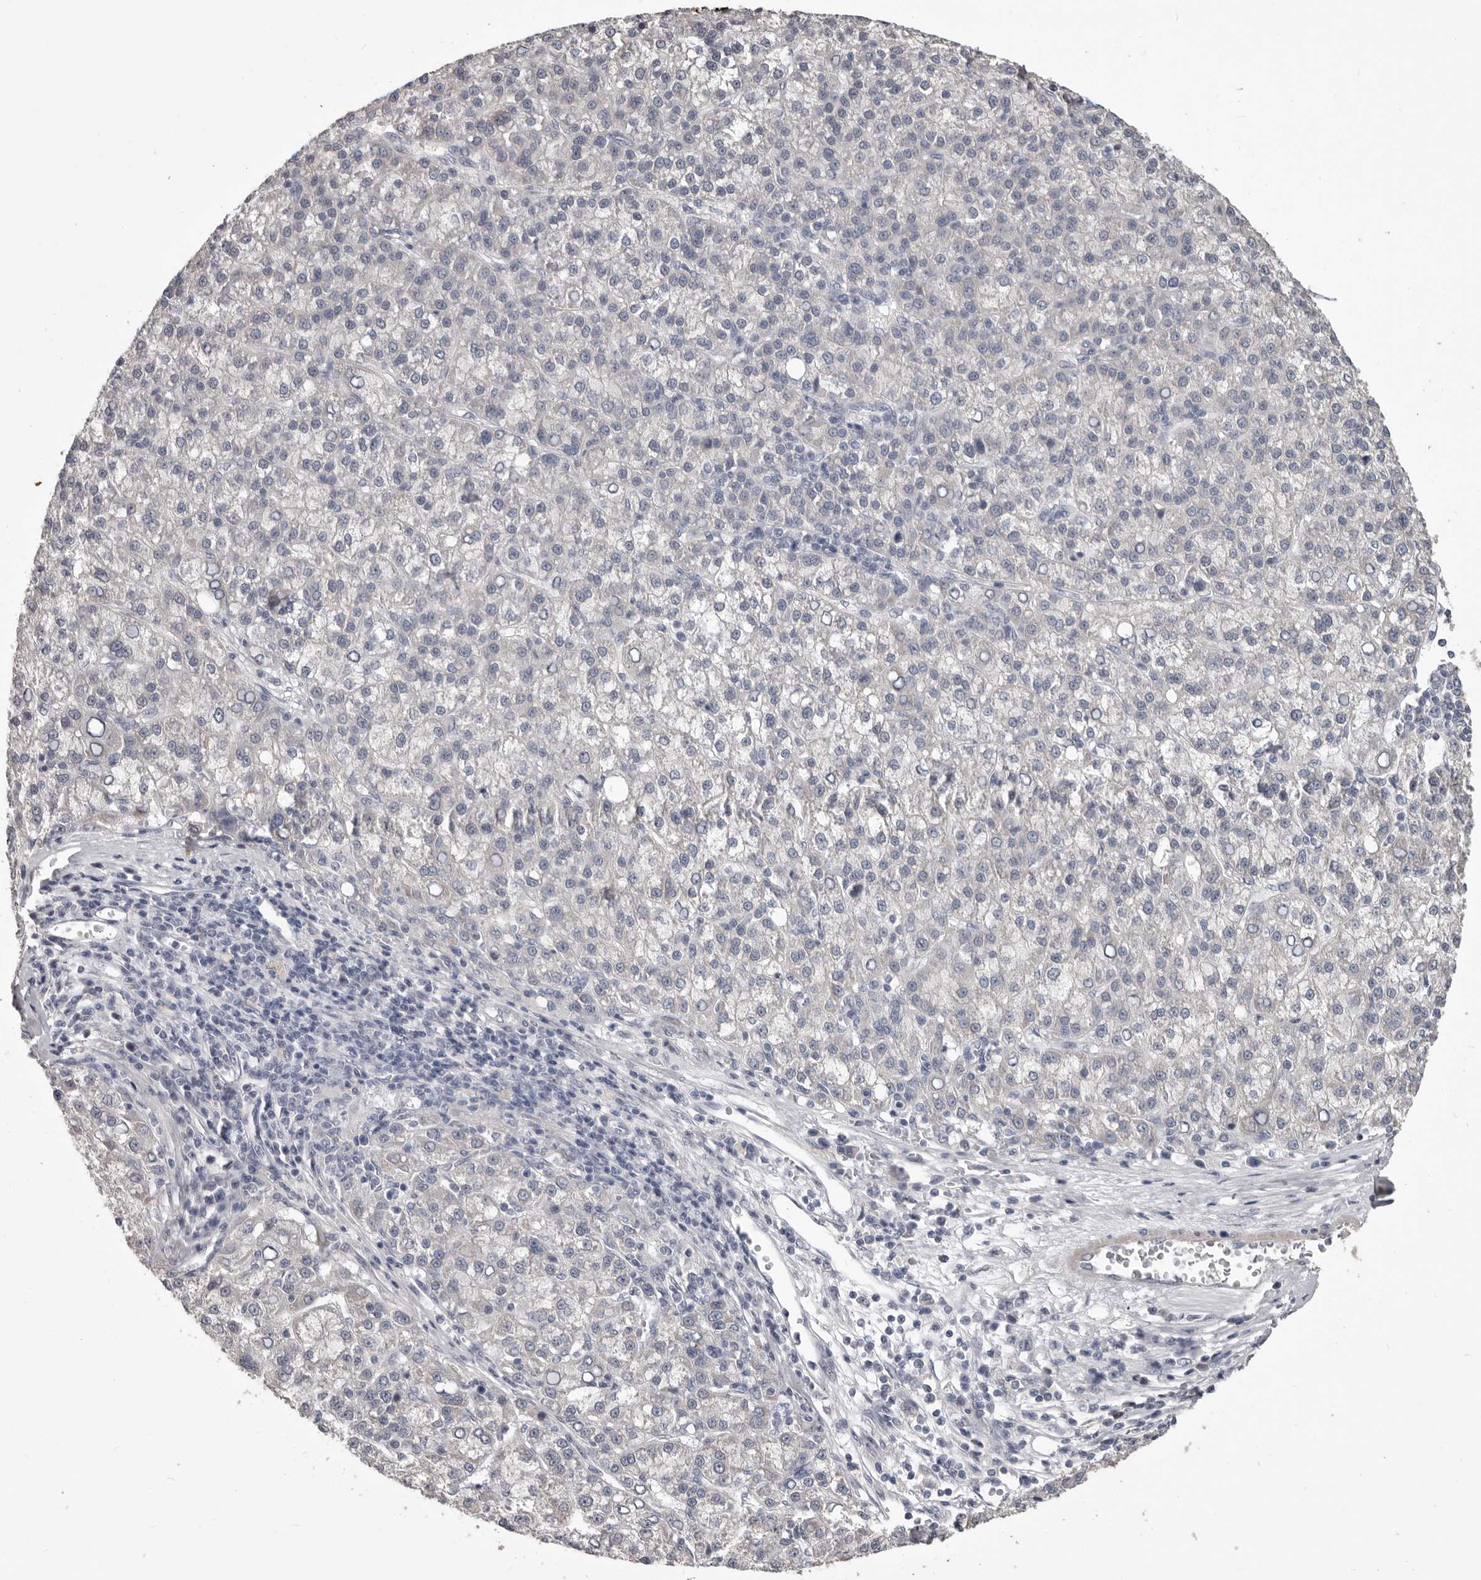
{"staining": {"intensity": "negative", "quantity": "none", "location": "none"}, "tissue": "liver cancer", "cell_type": "Tumor cells", "image_type": "cancer", "snomed": [{"axis": "morphology", "description": "Carcinoma, Hepatocellular, NOS"}, {"axis": "topography", "description": "Liver"}], "caption": "Photomicrograph shows no significant protein staining in tumor cells of liver hepatocellular carcinoma. The staining is performed using DAB (3,3'-diaminobenzidine) brown chromogen with nuclei counter-stained in using hematoxylin.", "gene": "LPAR6", "patient": {"sex": "female", "age": 58}}